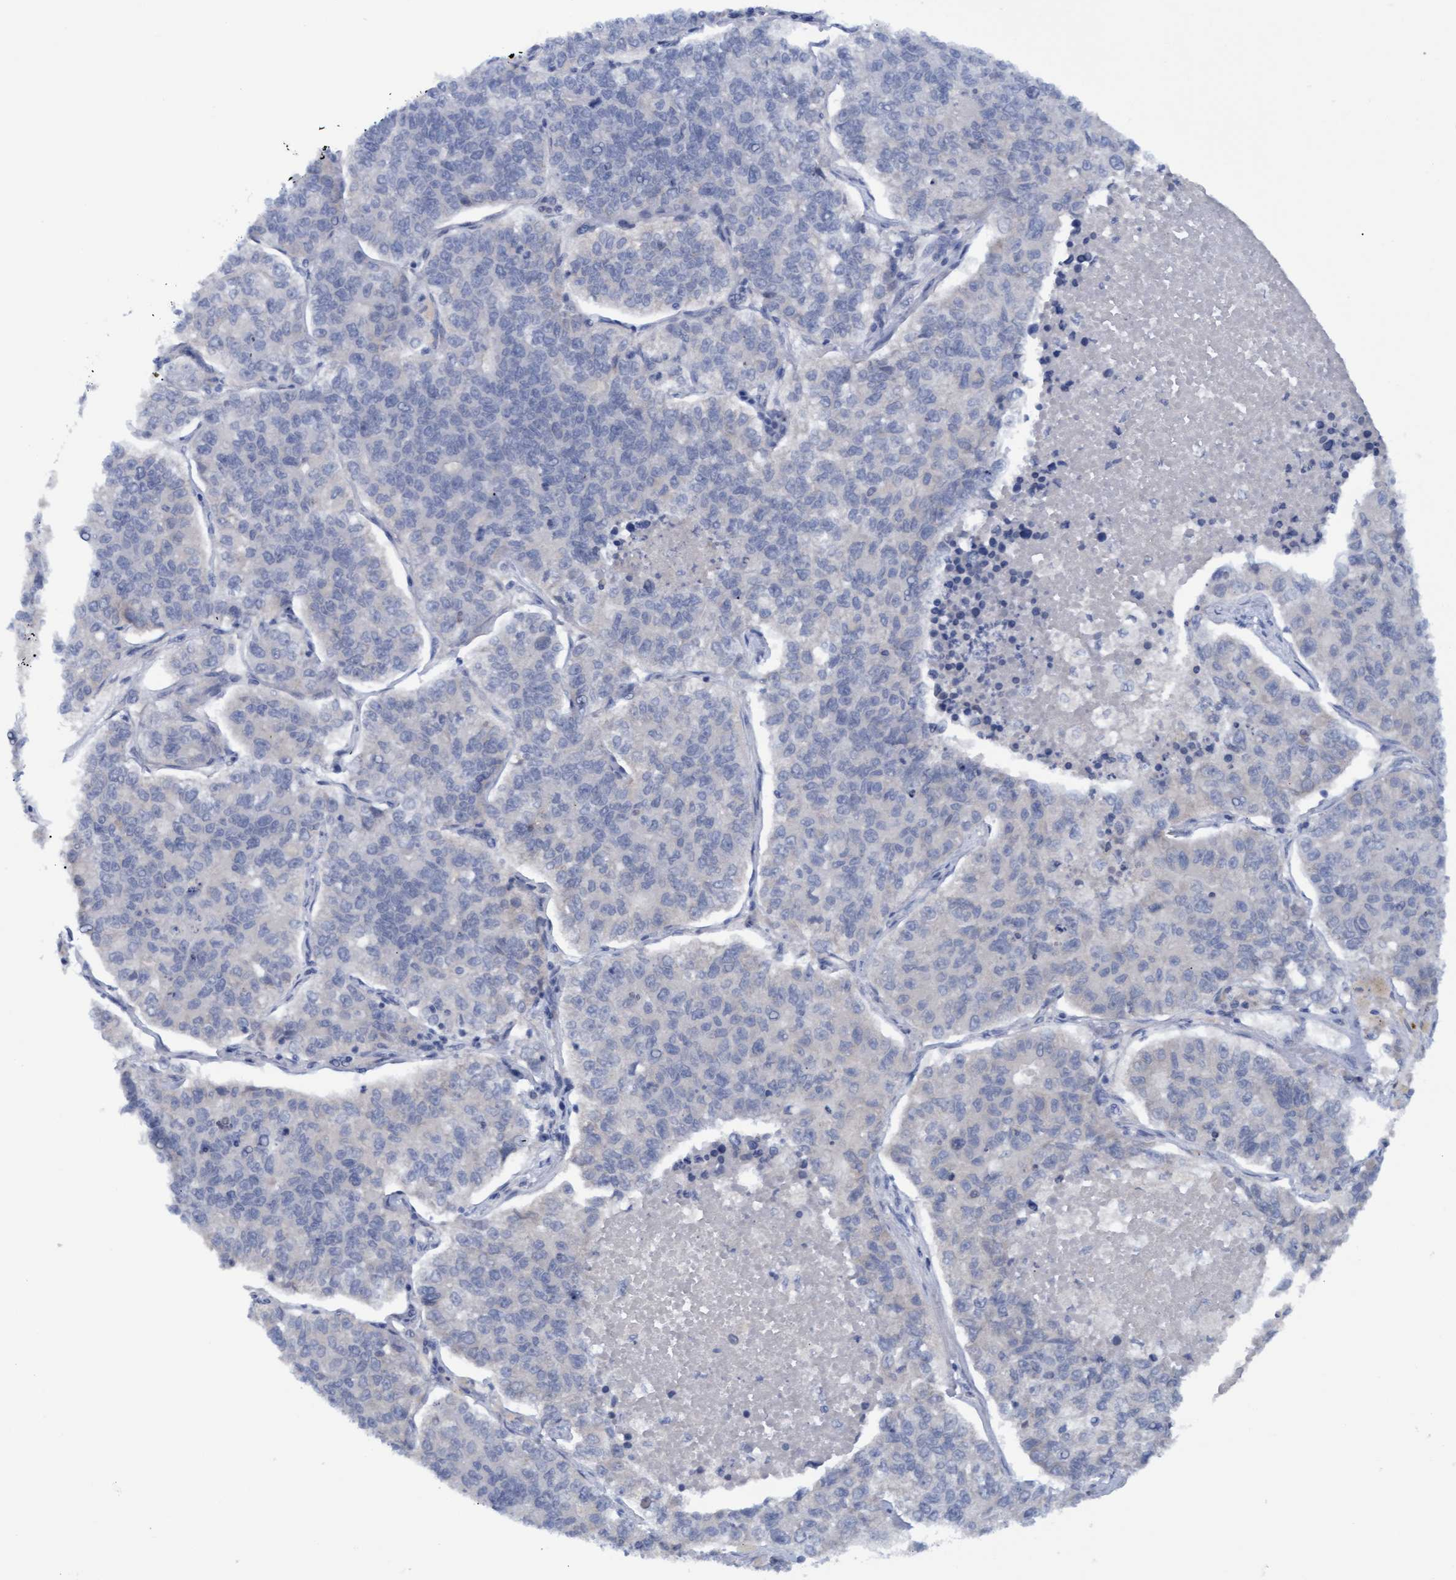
{"staining": {"intensity": "negative", "quantity": "none", "location": "none"}, "tissue": "lung cancer", "cell_type": "Tumor cells", "image_type": "cancer", "snomed": [{"axis": "morphology", "description": "Adenocarcinoma, NOS"}, {"axis": "topography", "description": "Lung"}], "caption": "The photomicrograph reveals no significant expression in tumor cells of lung cancer (adenocarcinoma).", "gene": "STXBP1", "patient": {"sex": "male", "age": 49}}